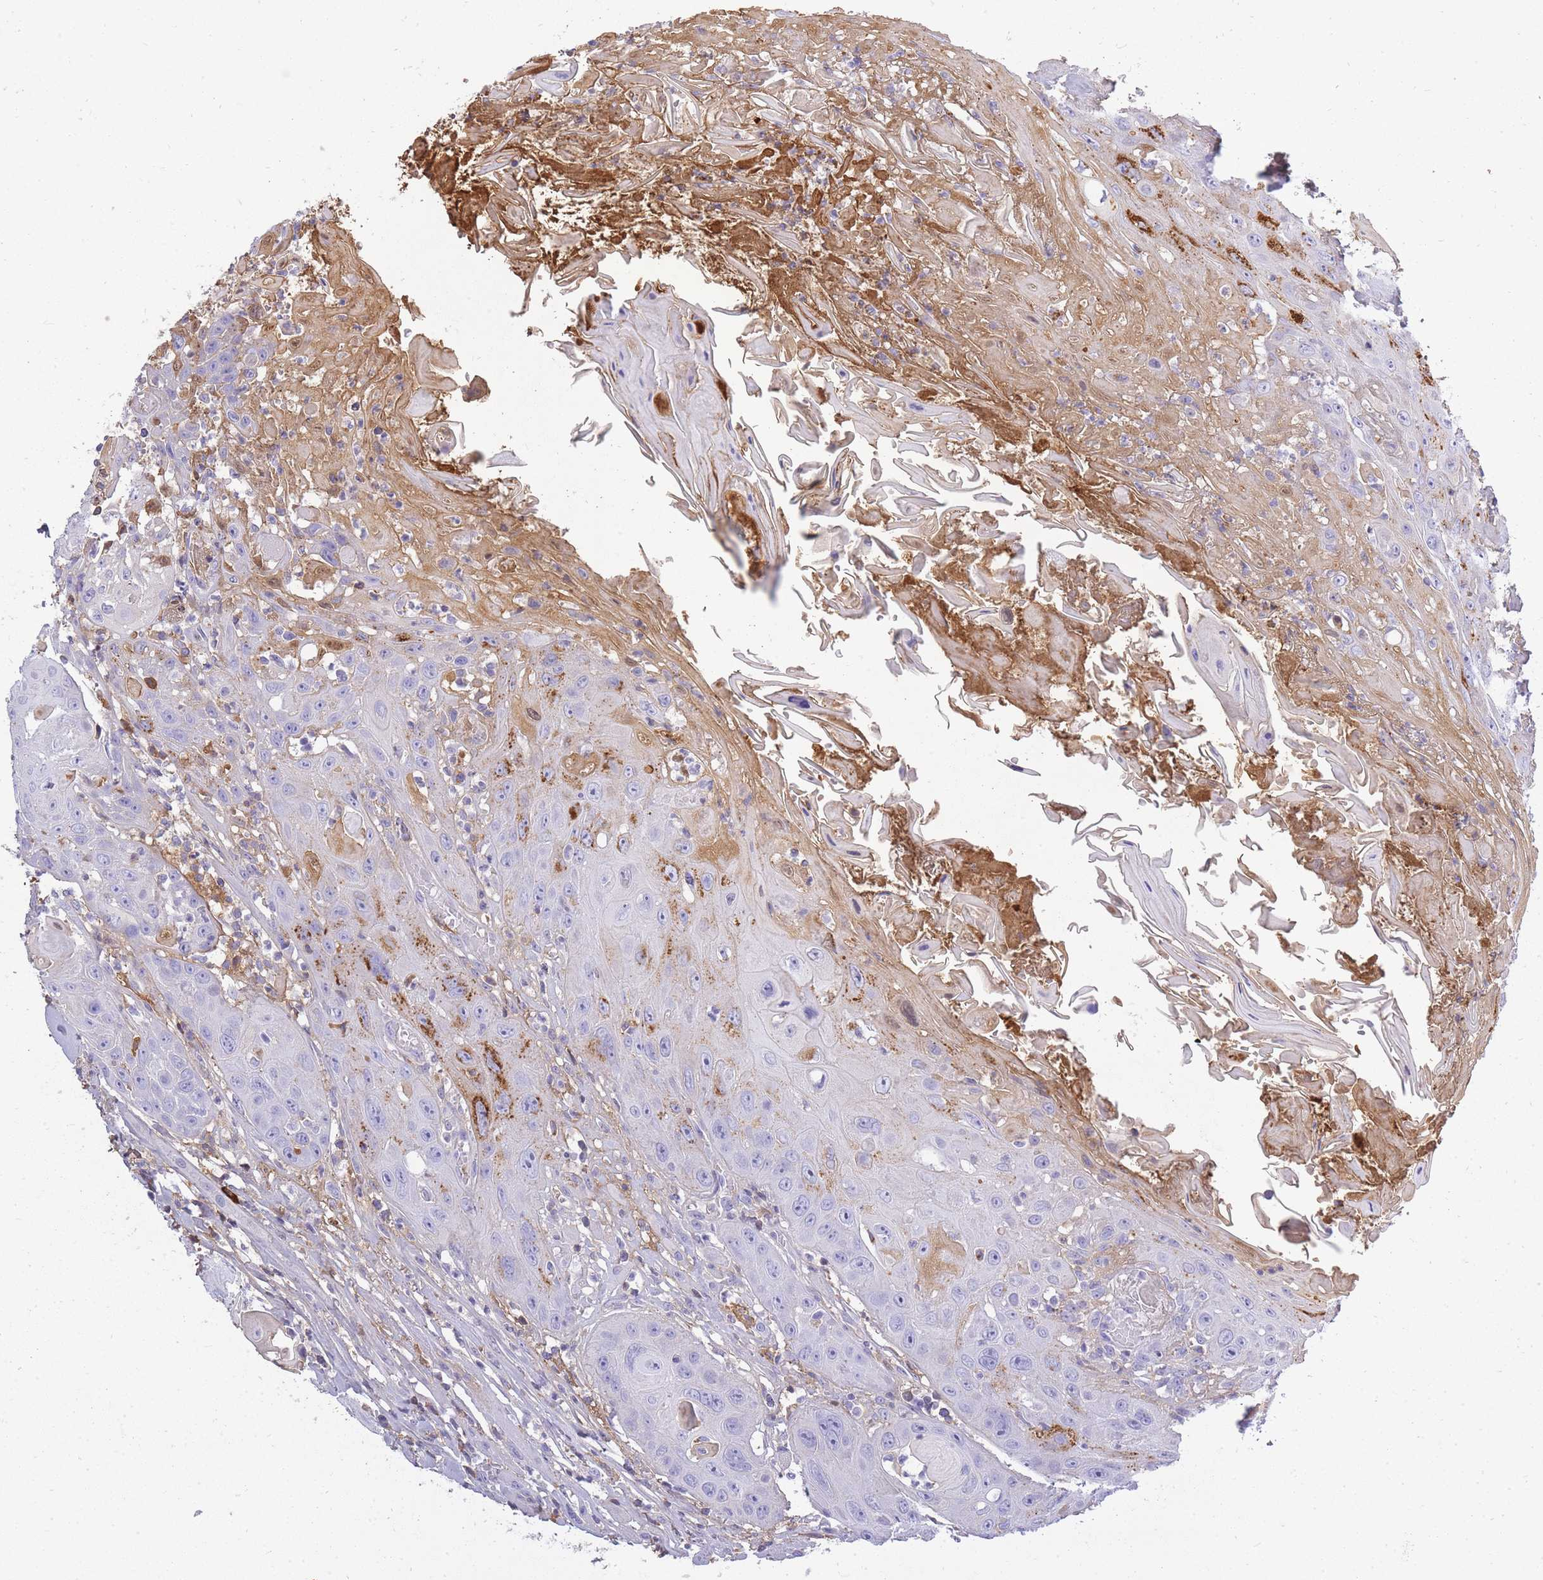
{"staining": {"intensity": "moderate", "quantity": "<25%", "location": "cytoplasmic/membranous"}, "tissue": "head and neck cancer", "cell_type": "Tumor cells", "image_type": "cancer", "snomed": [{"axis": "morphology", "description": "Squamous cell carcinoma, NOS"}, {"axis": "topography", "description": "Head-Neck"}], "caption": "Head and neck cancer stained for a protein demonstrates moderate cytoplasmic/membranous positivity in tumor cells.", "gene": "IGKV1D-42", "patient": {"sex": "female", "age": 59}}